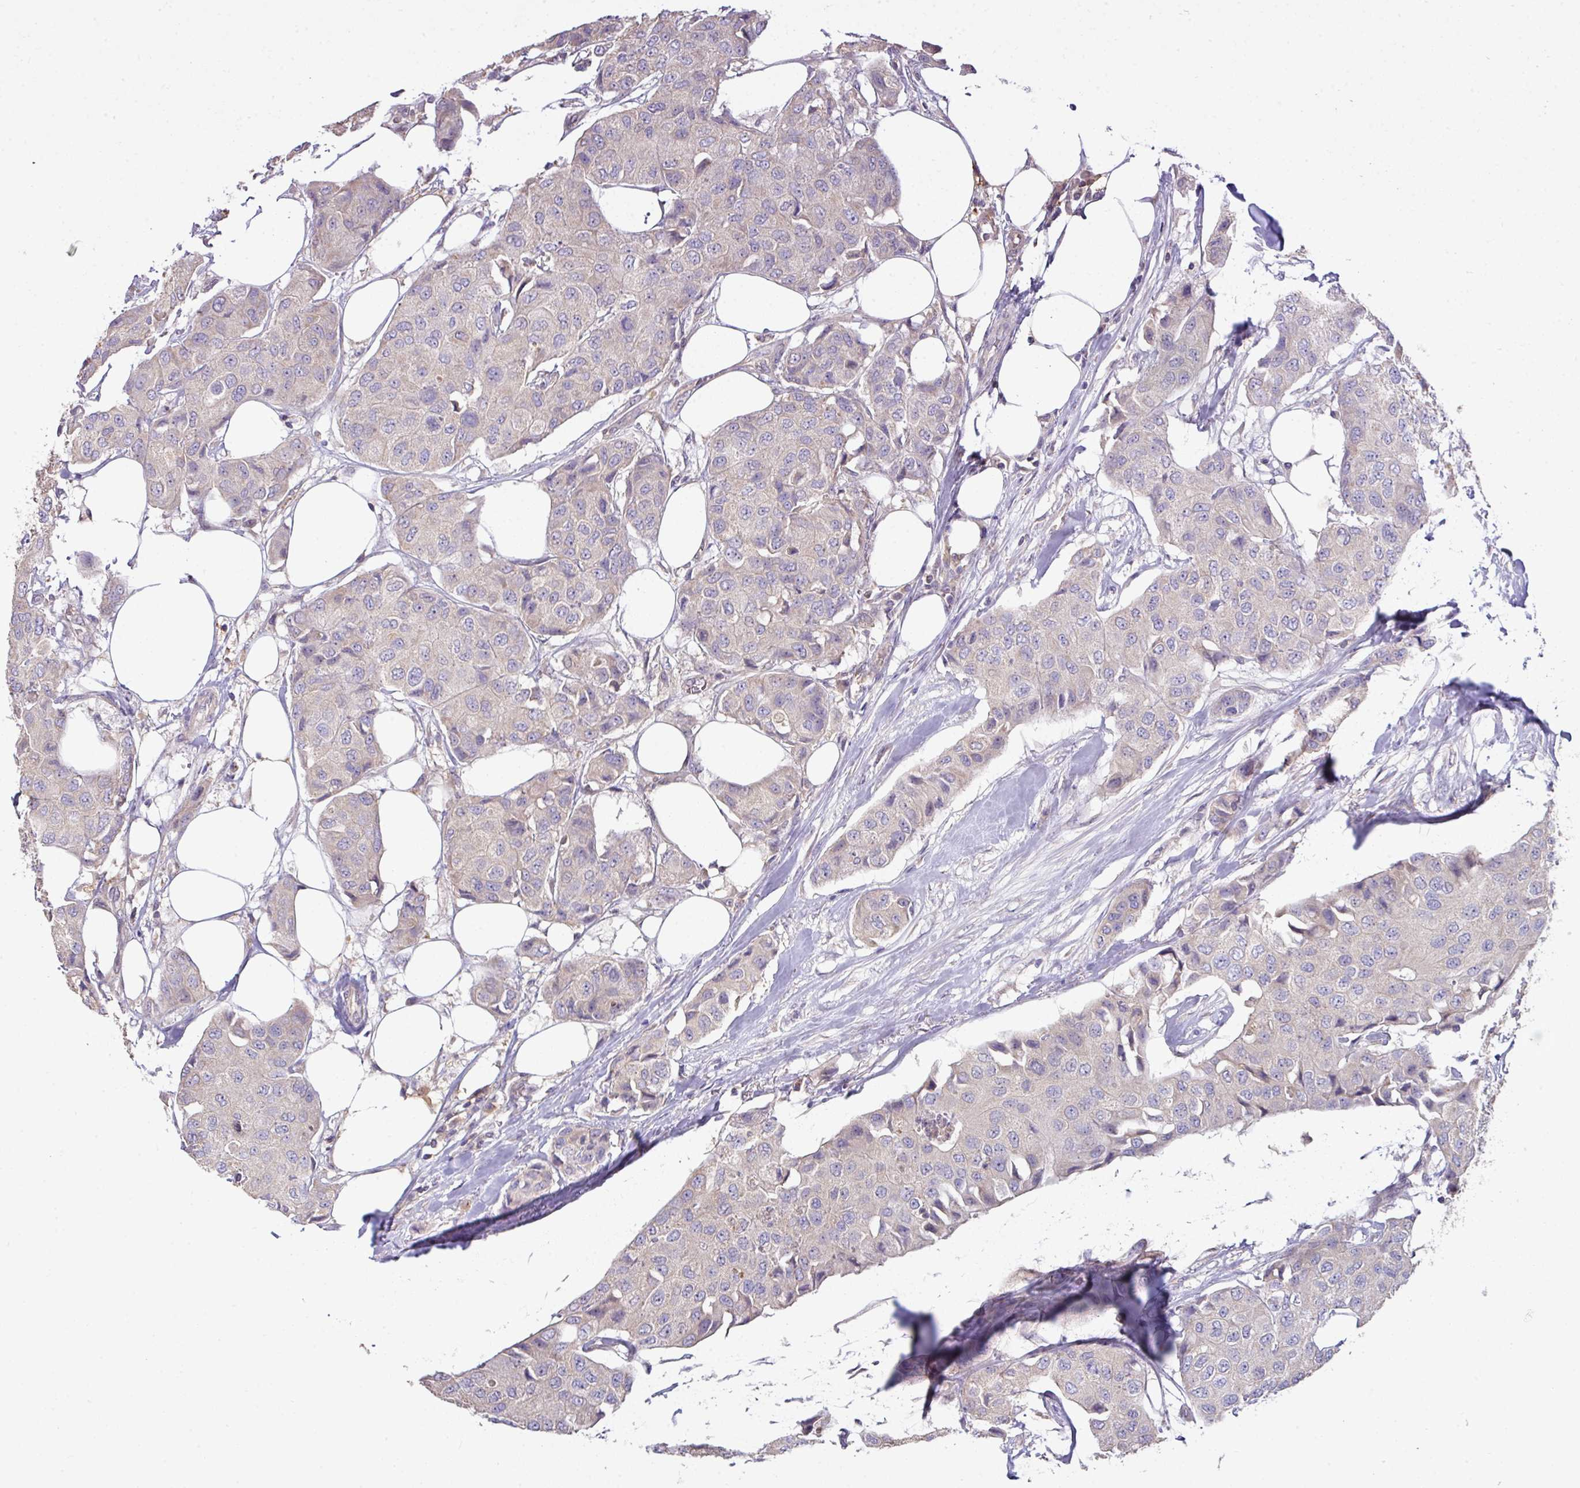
{"staining": {"intensity": "negative", "quantity": "none", "location": "none"}, "tissue": "breast cancer", "cell_type": "Tumor cells", "image_type": "cancer", "snomed": [{"axis": "morphology", "description": "Duct carcinoma"}, {"axis": "topography", "description": "Breast"}], "caption": "IHC image of neoplastic tissue: breast cancer (intraductal carcinoma) stained with DAB exhibits no significant protein staining in tumor cells.", "gene": "SLAMF6", "patient": {"sex": "female", "age": 80}}